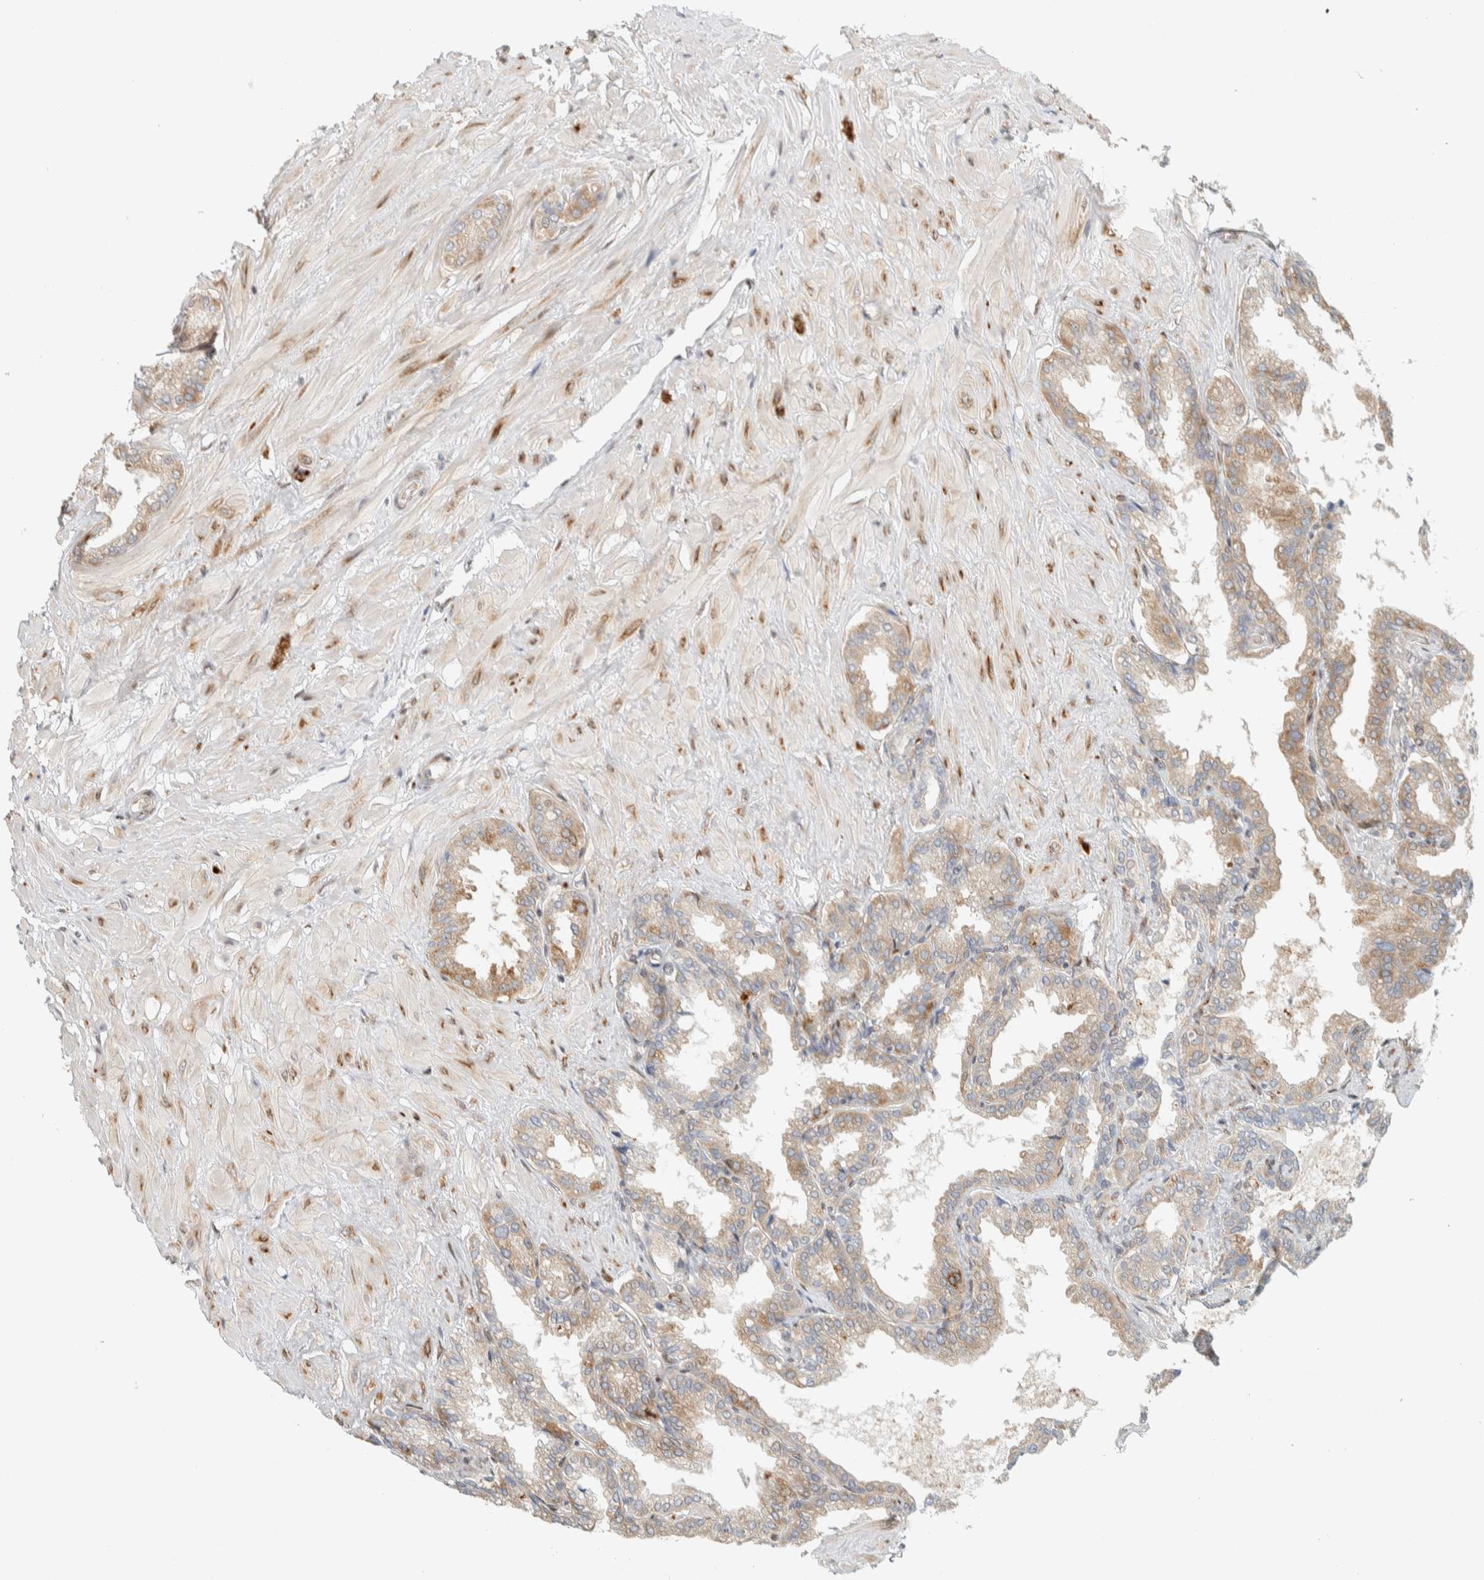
{"staining": {"intensity": "weak", "quantity": ">75%", "location": "cytoplasmic/membranous"}, "tissue": "seminal vesicle", "cell_type": "Glandular cells", "image_type": "normal", "snomed": [{"axis": "morphology", "description": "Normal tissue, NOS"}, {"axis": "topography", "description": "Seminal veicle"}], "caption": "Immunohistochemical staining of benign seminal vesicle reveals weak cytoplasmic/membranous protein expression in approximately >75% of glandular cells.", "gene": "LLGL2", "patient": {"sex": "male", "age": 46}}